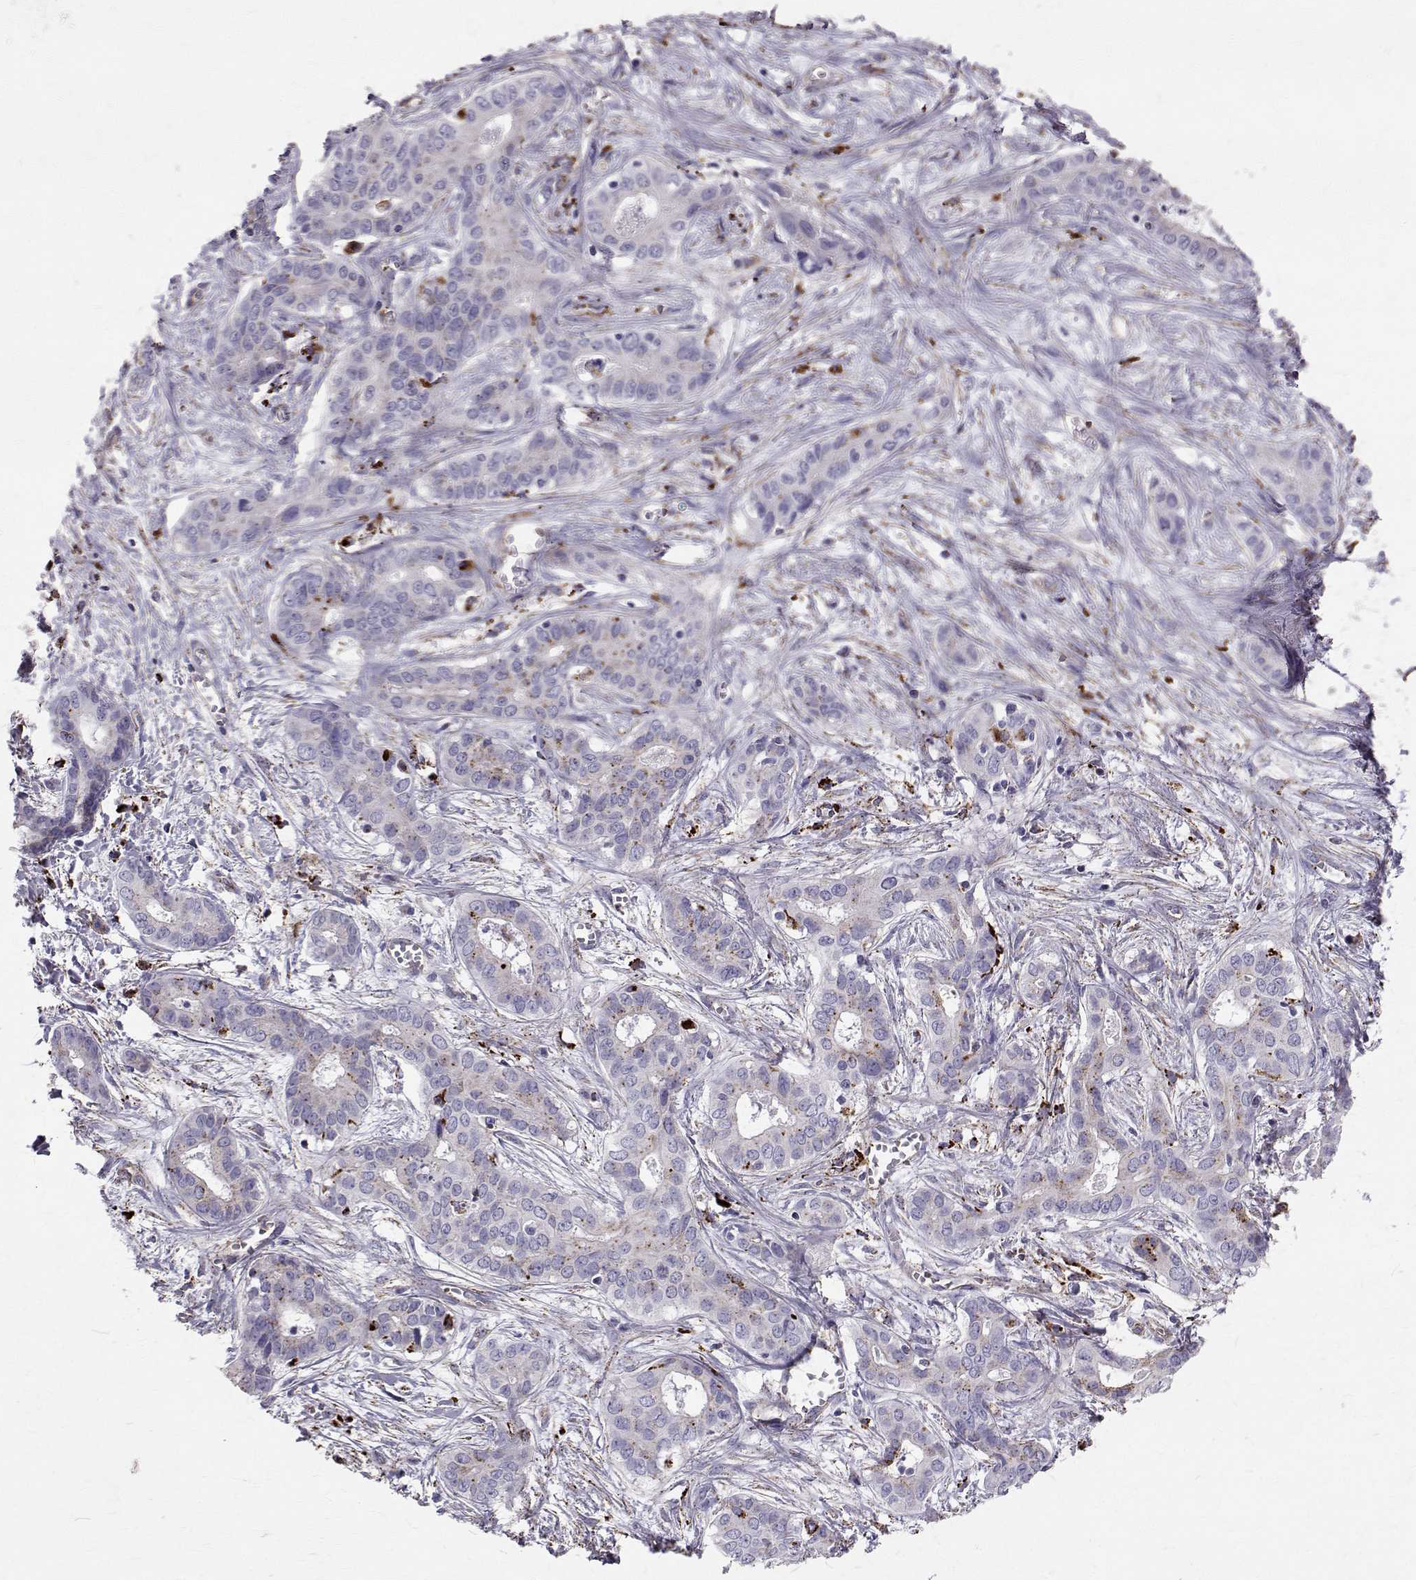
{"staining": {"intensity": "moderate", "quantity": "<25%", "location": "cytoplasmic/membranous"}, "tissue": "liver cancer", "cell_type": "Tumor cells", "image_type": "cancer", "snomed": [{"axis": "morphology", "description": "Cholangiocarcinoma"}, {"axis": "topography", "description": "Liver"}], "caption": "There is low levels of moderate cytoplasmic/membranous expression in tumor cells of liver cancer (cholangiocarcinoma), as demonstrated by immunohistochemical staining (brown color).", "gene": "TPP1", "patient": {"sex": "female", "age": 65}}